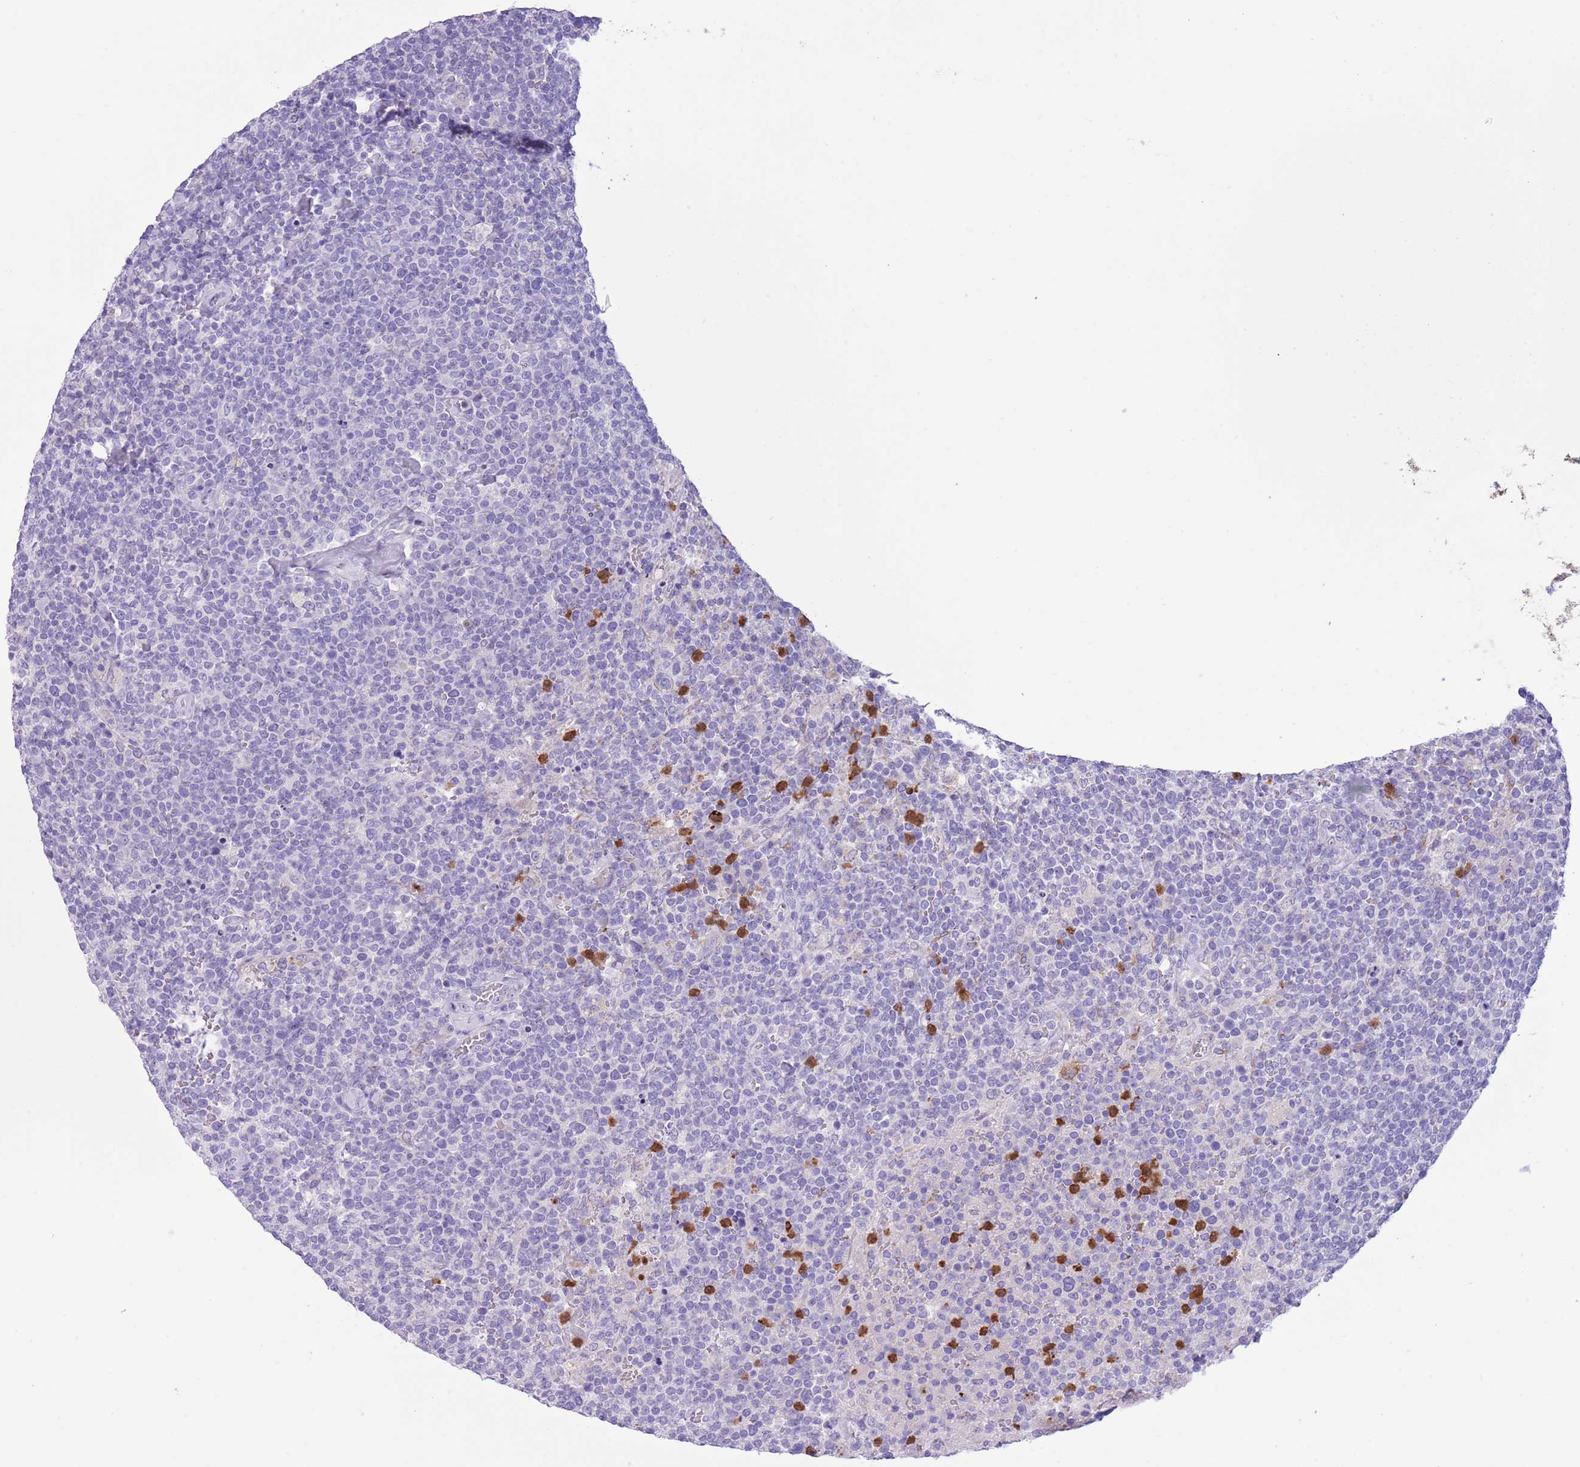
{"staining": {"intensity": "negative", "quantity": "none", "location": "none"}, "tissue": "lymphoma", "cell_type": "Tumor cells", "image_type": "cancer", "snomed": [{"axis": "morphology", "description": "Malignant lymphoma, non-Hodgkin's type, High grade"}, {"axis": "topography", "description": "Lymph node"}], "caption": "Tumor cells are negative for protein expression in human lymphoma.", "gene": "OR6M1", "patient": {"sex": "male", "age": 61}}